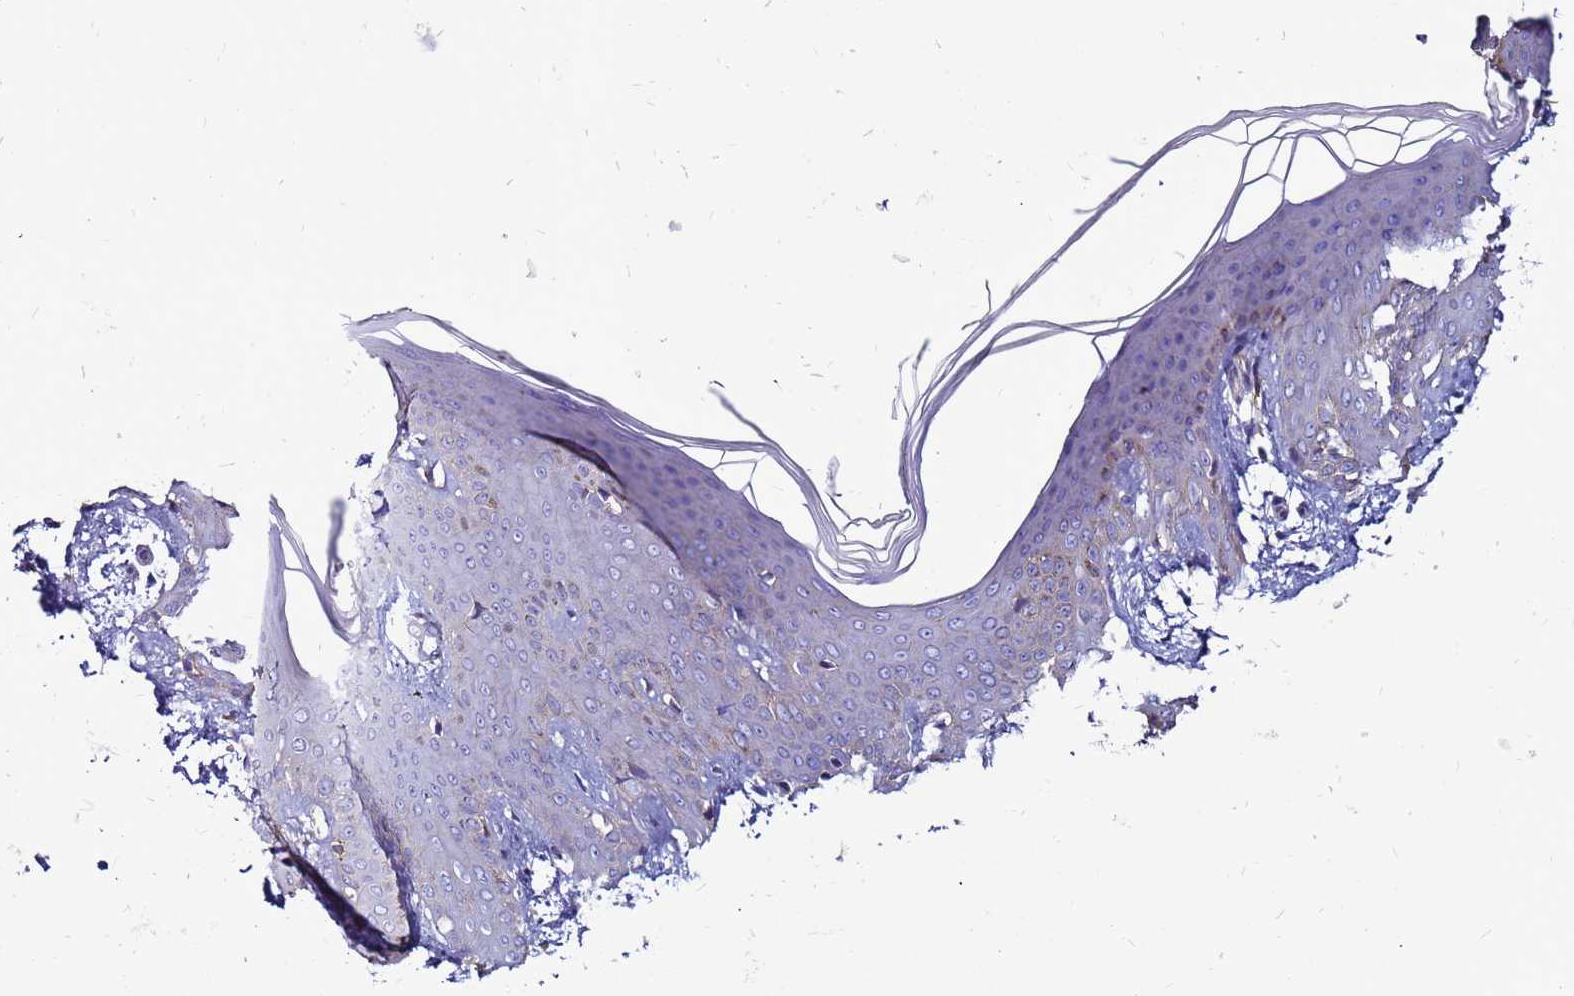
{"staining": {"intensity": "negative", "quantity": "none", "location": "none"}, "tissue": "skin", "cell_type": "Fibroblasts", "image_type": "normal", "snomed": [{"axis": "morphology", "description": "Normal tissue, NOS"}, {"axis": "topography", "description": "Skin"}], "caption": "Immunohistochemistry photomicrograph of benign skin stained for a protein (brown), which exhibits no staining in fibroblasts.", "gene": "NRN1L", "patient": {"sex": "male", "age": 36}}